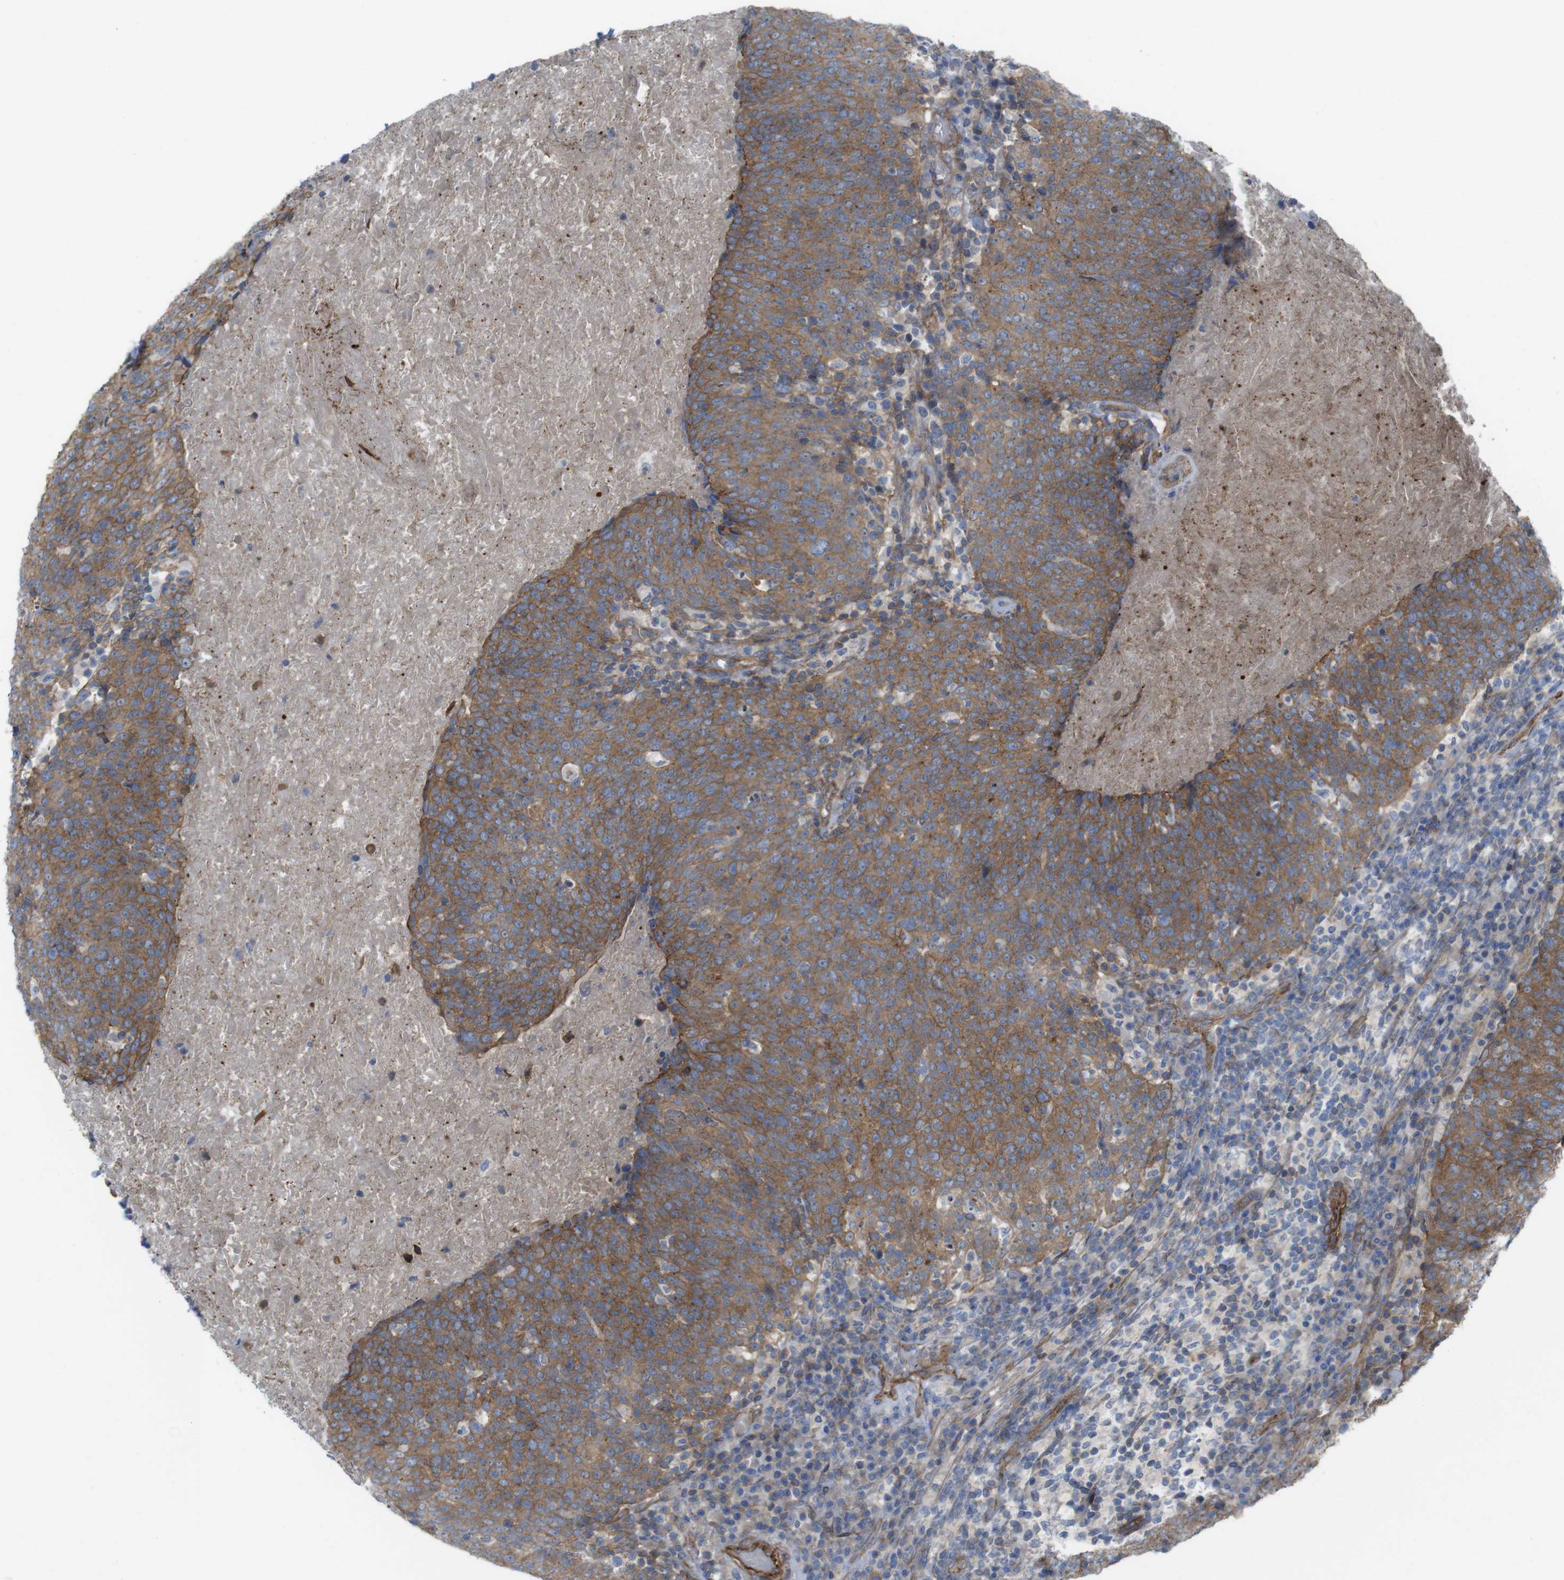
{"staining": {"intensity": "moderate", "quantity": ">75%", "location": "cytoplasmic/membranous"}, "tissue": "head and neck cancer", "cell_type": "Tumor cells", "image_type": "cancer", "snomed": [{"axis": "morphology", "description": "Squamous cell carcinoma, NOS"}, {"axis": "morphology", "description": "Squamous cell carcinoma, metastatic, NOS"}, {"axis": "topography", "description": "Lymph node"}, {"axis": "topography", "description": "Head-Neck"}], "caption": "A high-resolution histopathology image shows immunohistochemistry staining of head and neck cancer, which shows moderate cytoplasmic/membranous expression in approximately >75% of tumor cells. (DAB (3,3'-diaminobenzidine) = brown stain, brightfield microscopy at high magnification).", "gene": "PREX2", "patient": {"sex": "male", "age": 62}}